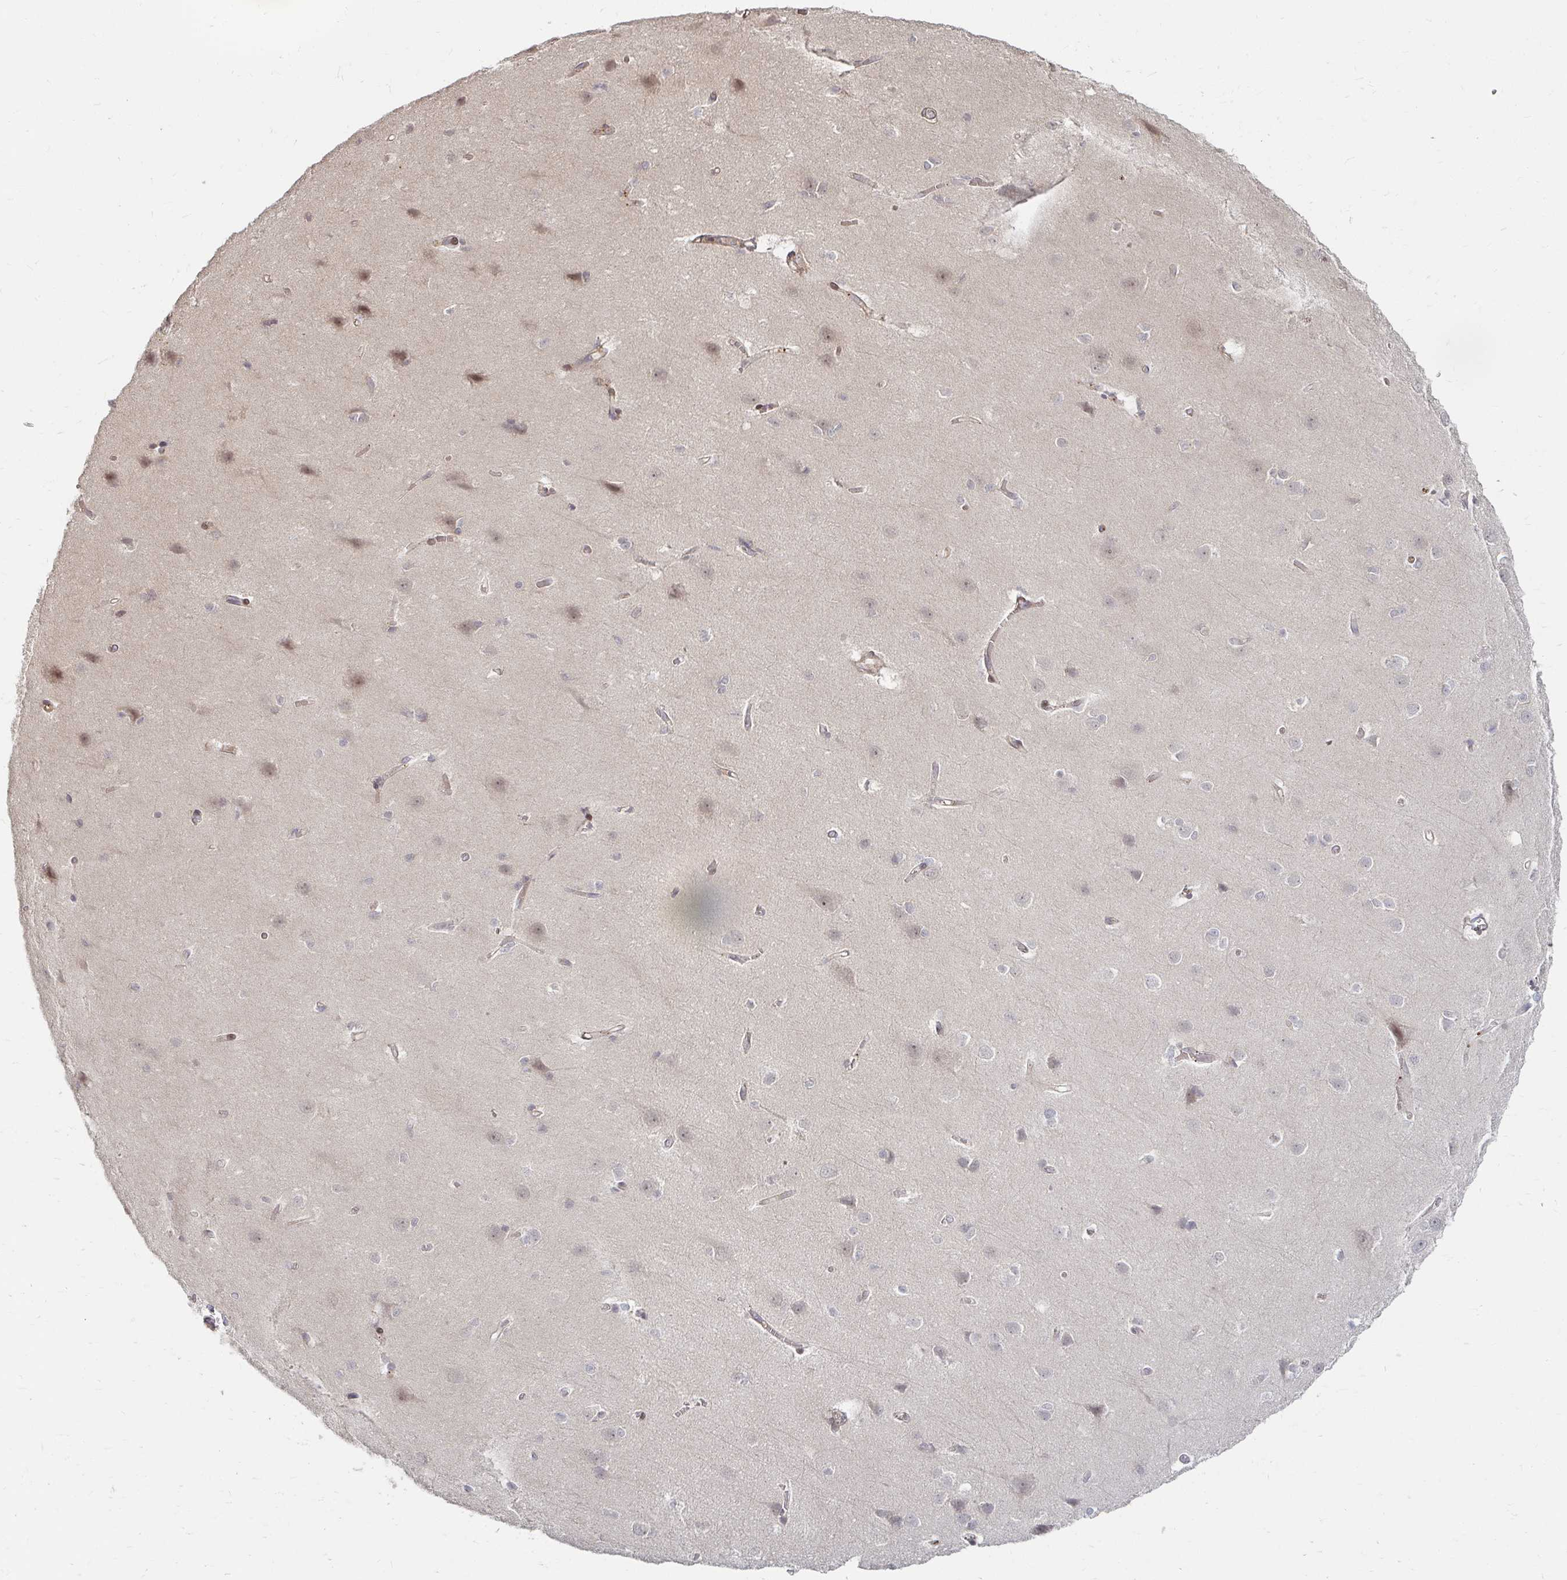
{"staining": {"intensity": "weak", "quantity": "25%-75%", "location": "cytoplasmic/membranous"}, "tissue": "cerebral cortex", "cell_type": "Endothelial cells", "image_type": "normal", "snomed": [{"axis": "morphology", "description": "Normal tissue, NOS"}, {"axis": "topography", "description": "Cerebral cortex"}], "caption": "Brown immunohistochemical staining in normal cerebral cortex reveals weak cytoplasmic/membranous positivity in about 25%-75% of endothelial cells.", "gene": "CAST", "patient": {"sex": "male", "age": 37}}